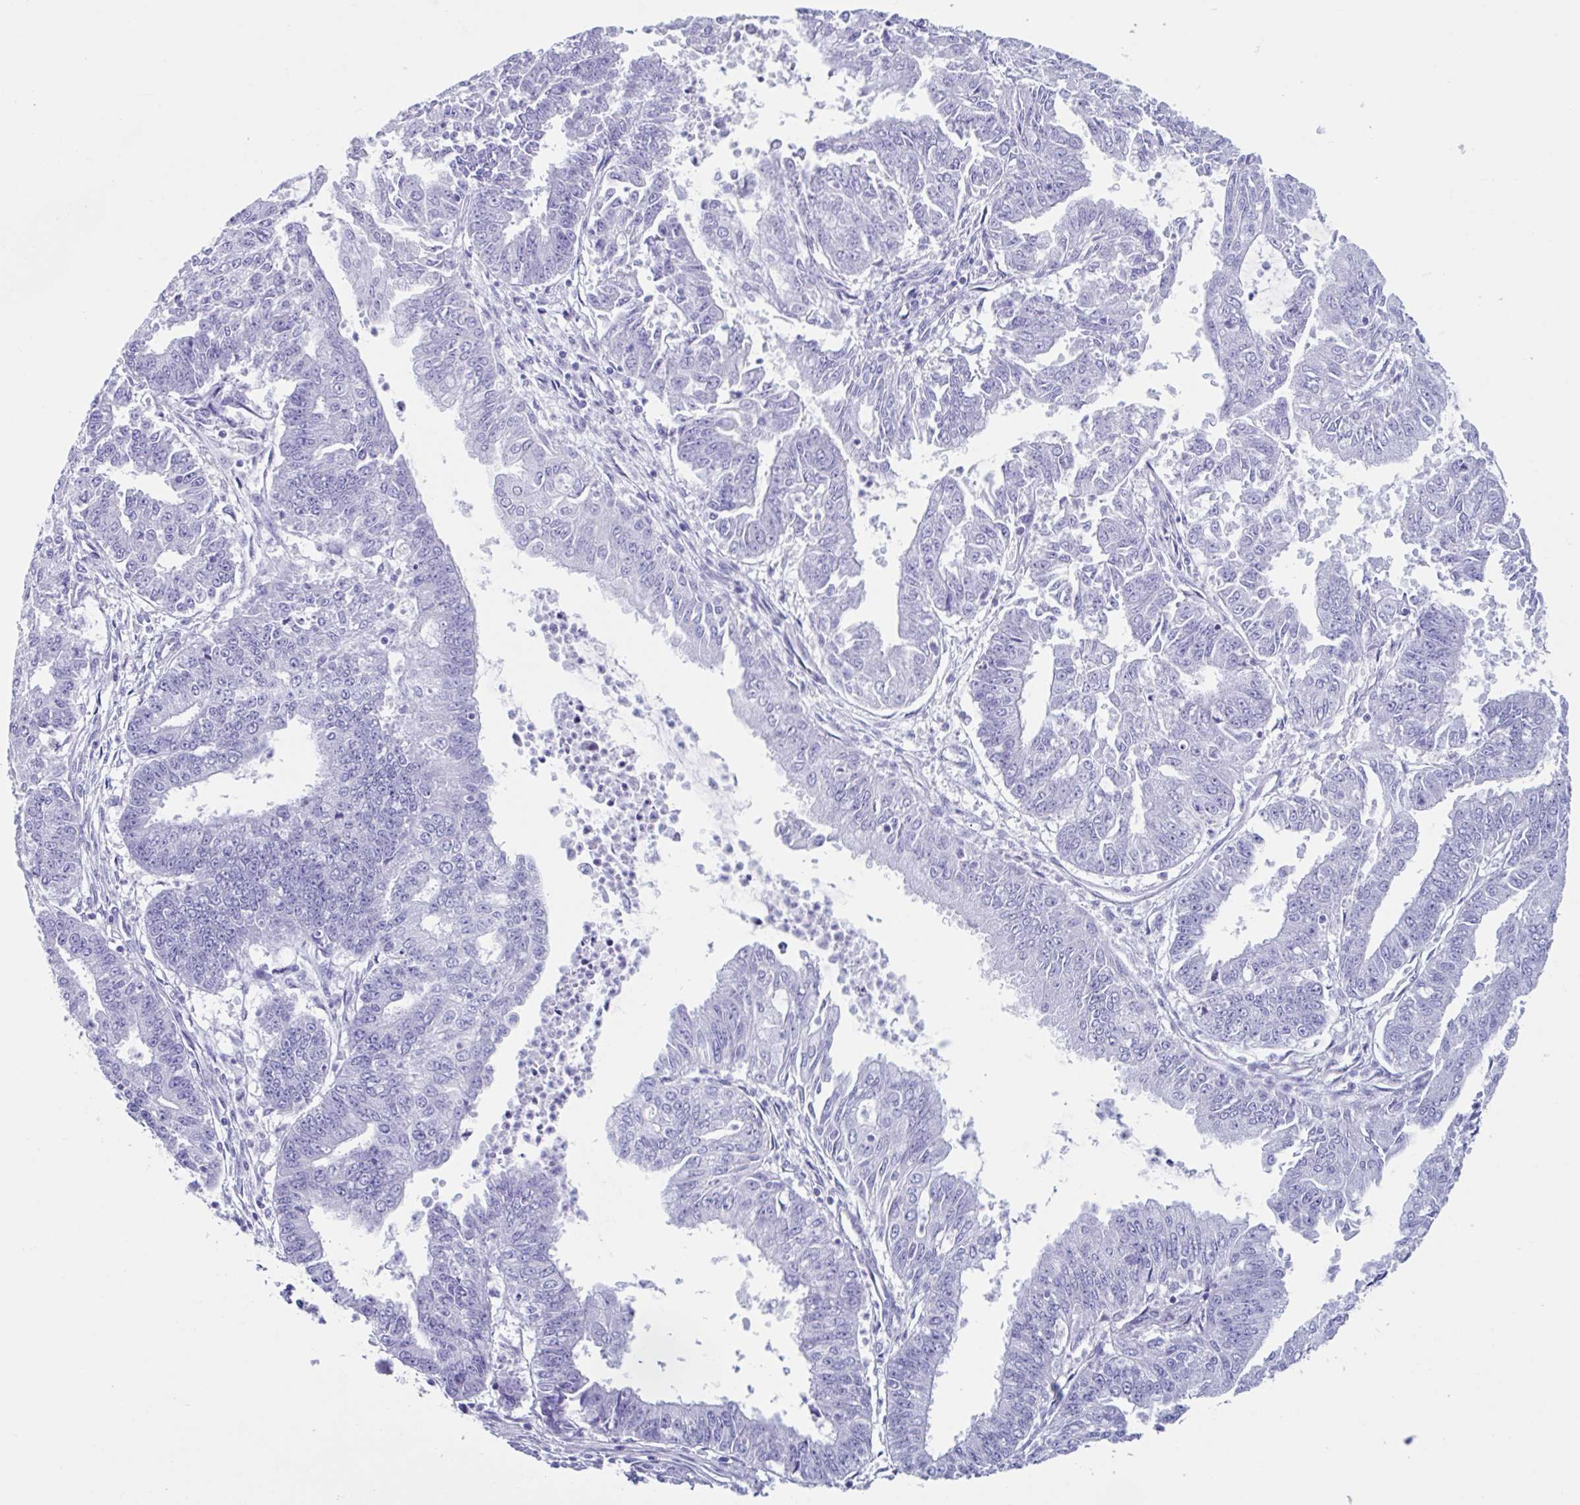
{"staining": {"intensity": "negative", "quantity": "none", "location": "none"}, "tissue": "endometrial cancer", "cell_type": "Tumor cells", "image_type": "cancer", "snomed": [{"axis": "morphology", "description": "Adenocarcinoma, NOS"}, {"axis": "topography", "description": "Endometrium"}], "caption": "An image of adenocarcinoma (endometrial) stained for a protein shows no brown staining in tumor cells.", "gene": "USP35", "patient": {"sex": "female", "age": 73}}